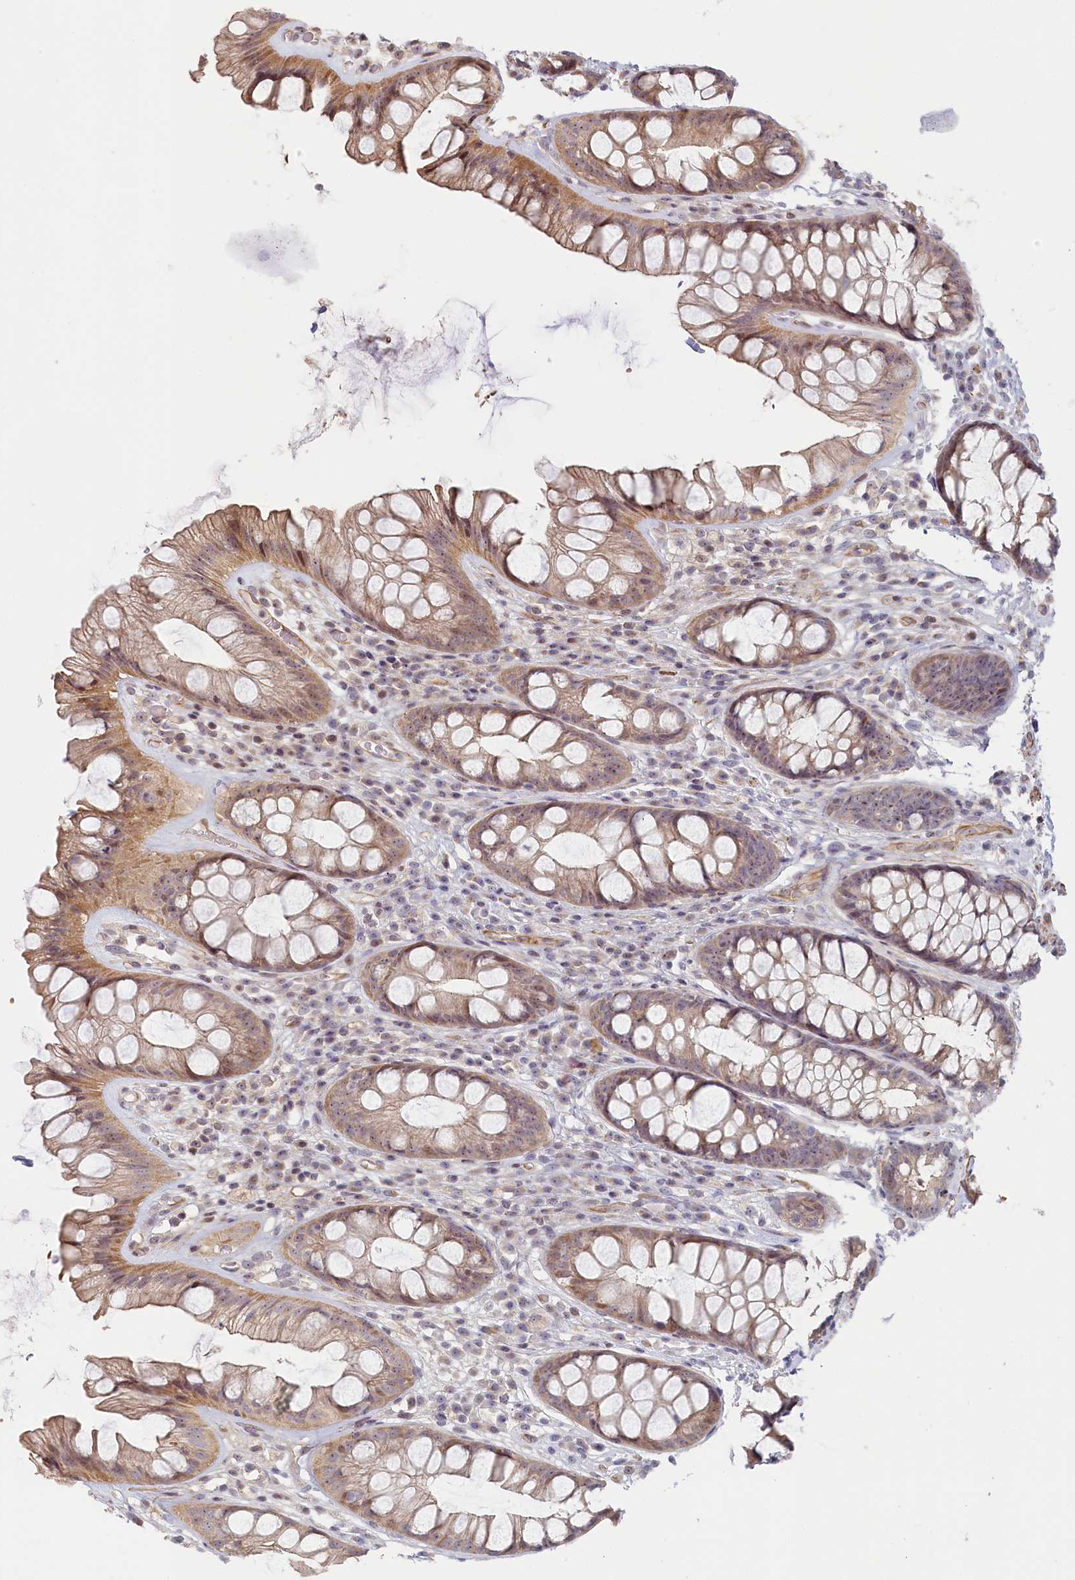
{"staining": {"intensity": "weak", "quantity": ">75%", "location": "cytoplasmic/membranous,nuclear"}, "tissue": "rectum", "cell_type": "Glandular cells", "image_type": "normal", "snomed": [{"axis": "morphology", "description": "Normal tissue, NOS"}, {"axis": "topography", "description": "Rectum"}], "caption": "Immunohistochemical staining of benign rectum shows low levels of weak cytoplasmic/membranous,nuclear positivity in about >75% of glandular cells.", "gene": "INTS4", "patient": {"sex": "male", "age": 74}}